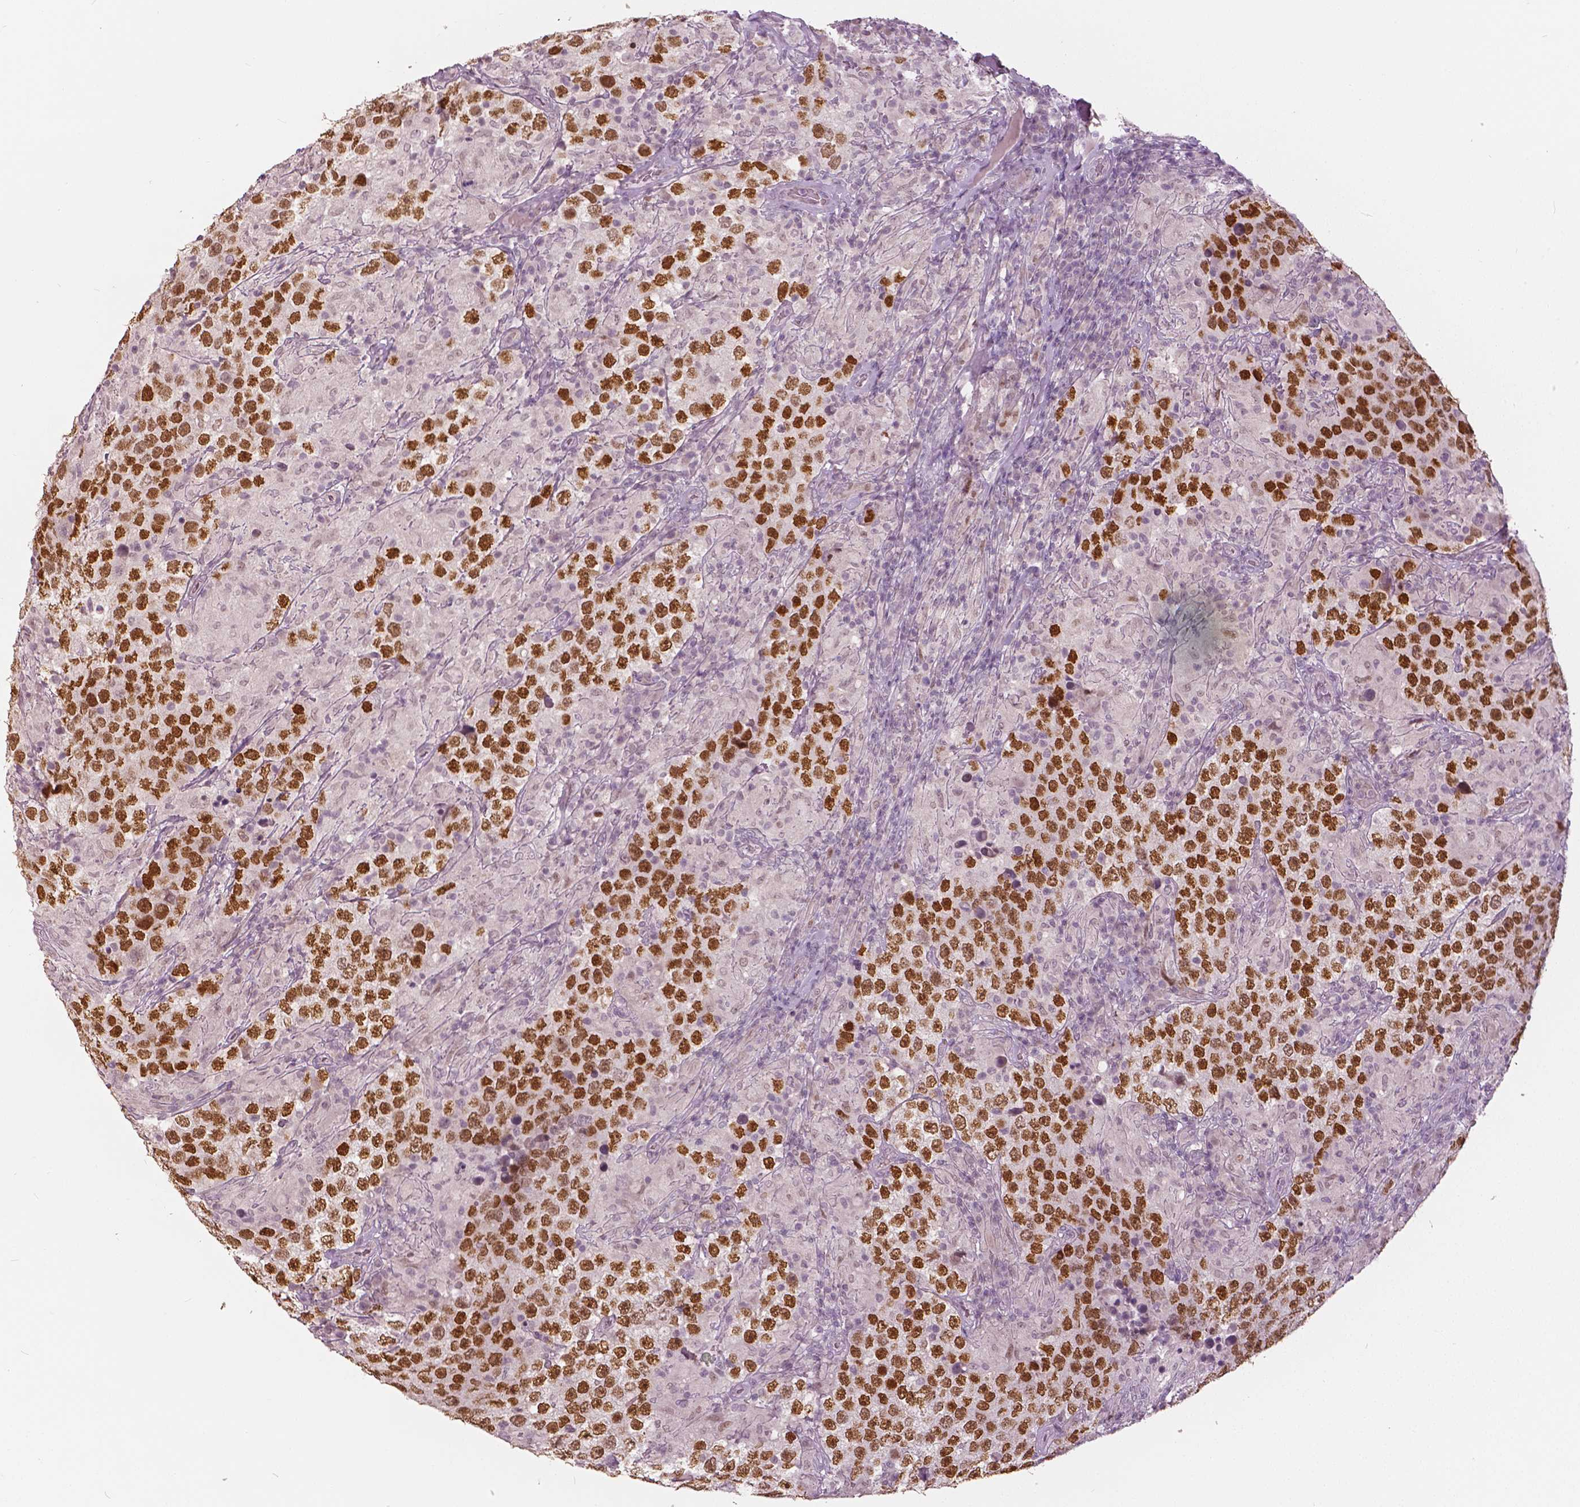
{"staining": {"intensity": "moderate", "quantity": ">75%", "location": "nuclear"}, "tissue": "testis cancer", "cell_type": "Tumor cells", "image_type": "cancer", "snomed": [{"axis": "morphology", "description": "Seminoma, NOS"}, {"axis": "morphology", "description": "Carcinoma, Embryonal, NOS"}, {"axis": "topography", "description": "Testis"}], "caption": "Embryonal carcinoma (testis) stained with DAB (3,3'-diaminobenzidine) IHC demonstrates medium levels of moderate nuclear staining in about >75% of tumor cells.", "gene": "NANOG", "patient": {"sex": "male", "age": 41}}